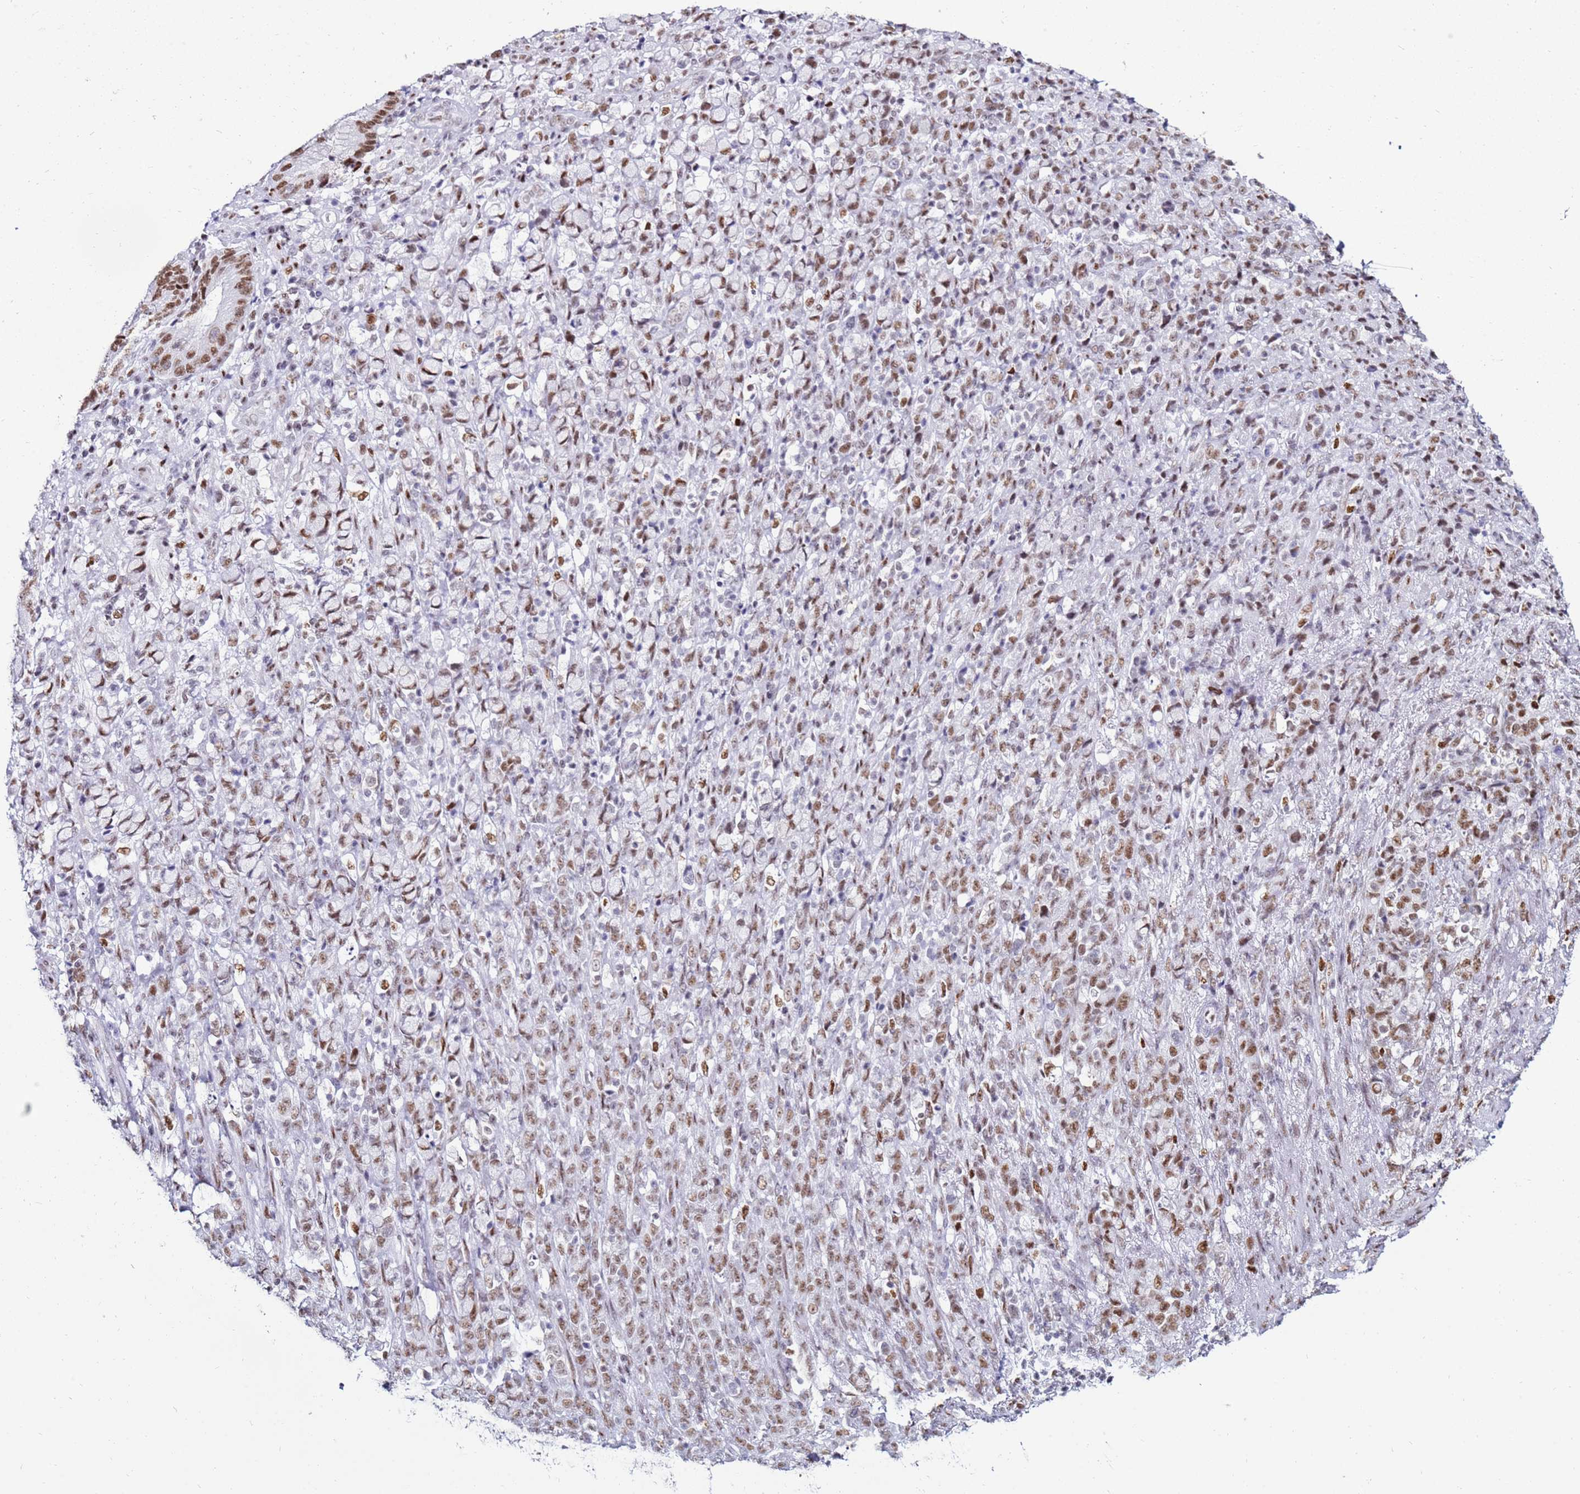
{"staining": {"intensity": "moderate", "quantity": "25%-75%", "location": "nuclear"}, "tissue": "stomach cancer", "cell_type": "Tumor cells", "image_type": "cancer", "snomed": [{"axis": "morphology", "description": "Normal tissue, NOS"}, {"axis": "morphology", "description": "Adenocarcinoma, NOS"}, {"axis": "topography", "description": "Stomach"}], "caption": "Brown immunohistochemical staining in adenocarcinoma (stomach) exhibits moderate nuclear expression in about 25%-75% of tumor cells.", "gene": "KPNA4", "patient": {"sex": "female", "age": 79}}